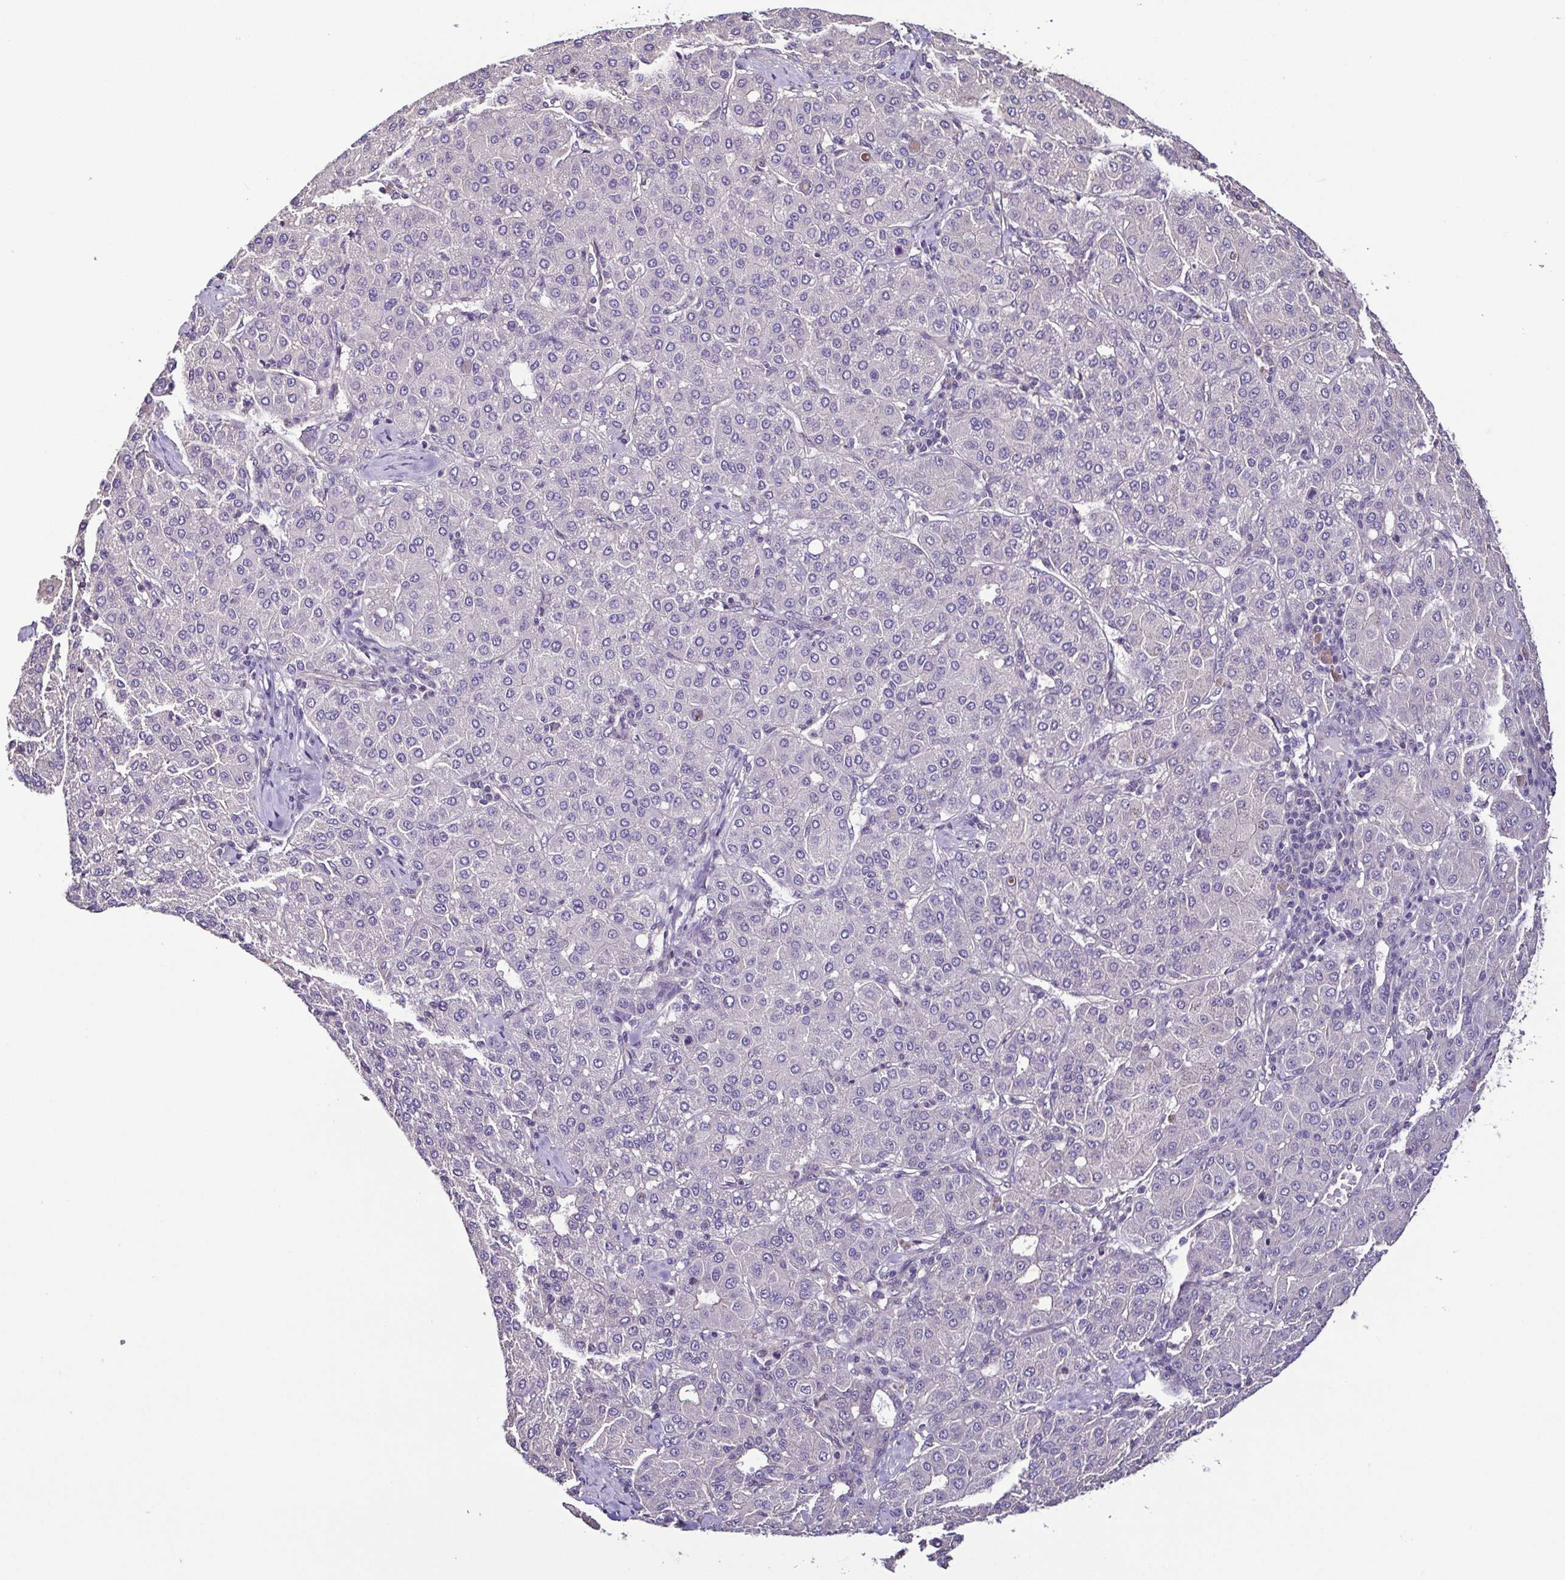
{"staining": {"intensity": "negative", "quantity": "none", "location": "none"}, "tissue": "liver cancer", "cell_type": "Tumor cells", "image_type": "cancer", "snomed": [{"axis": "morphology", "description": "Carcinoma, Hepatocellular, NOS"}, {"axis": "topography", "description": "Liver"}], "caption": "A histopathology image of liver hepatocellular carcinoma stained for a protein exhibits no brown staining in tumor cells.", "gene": "LMOD2", "patient": {"sex": "male", "age": 65}}